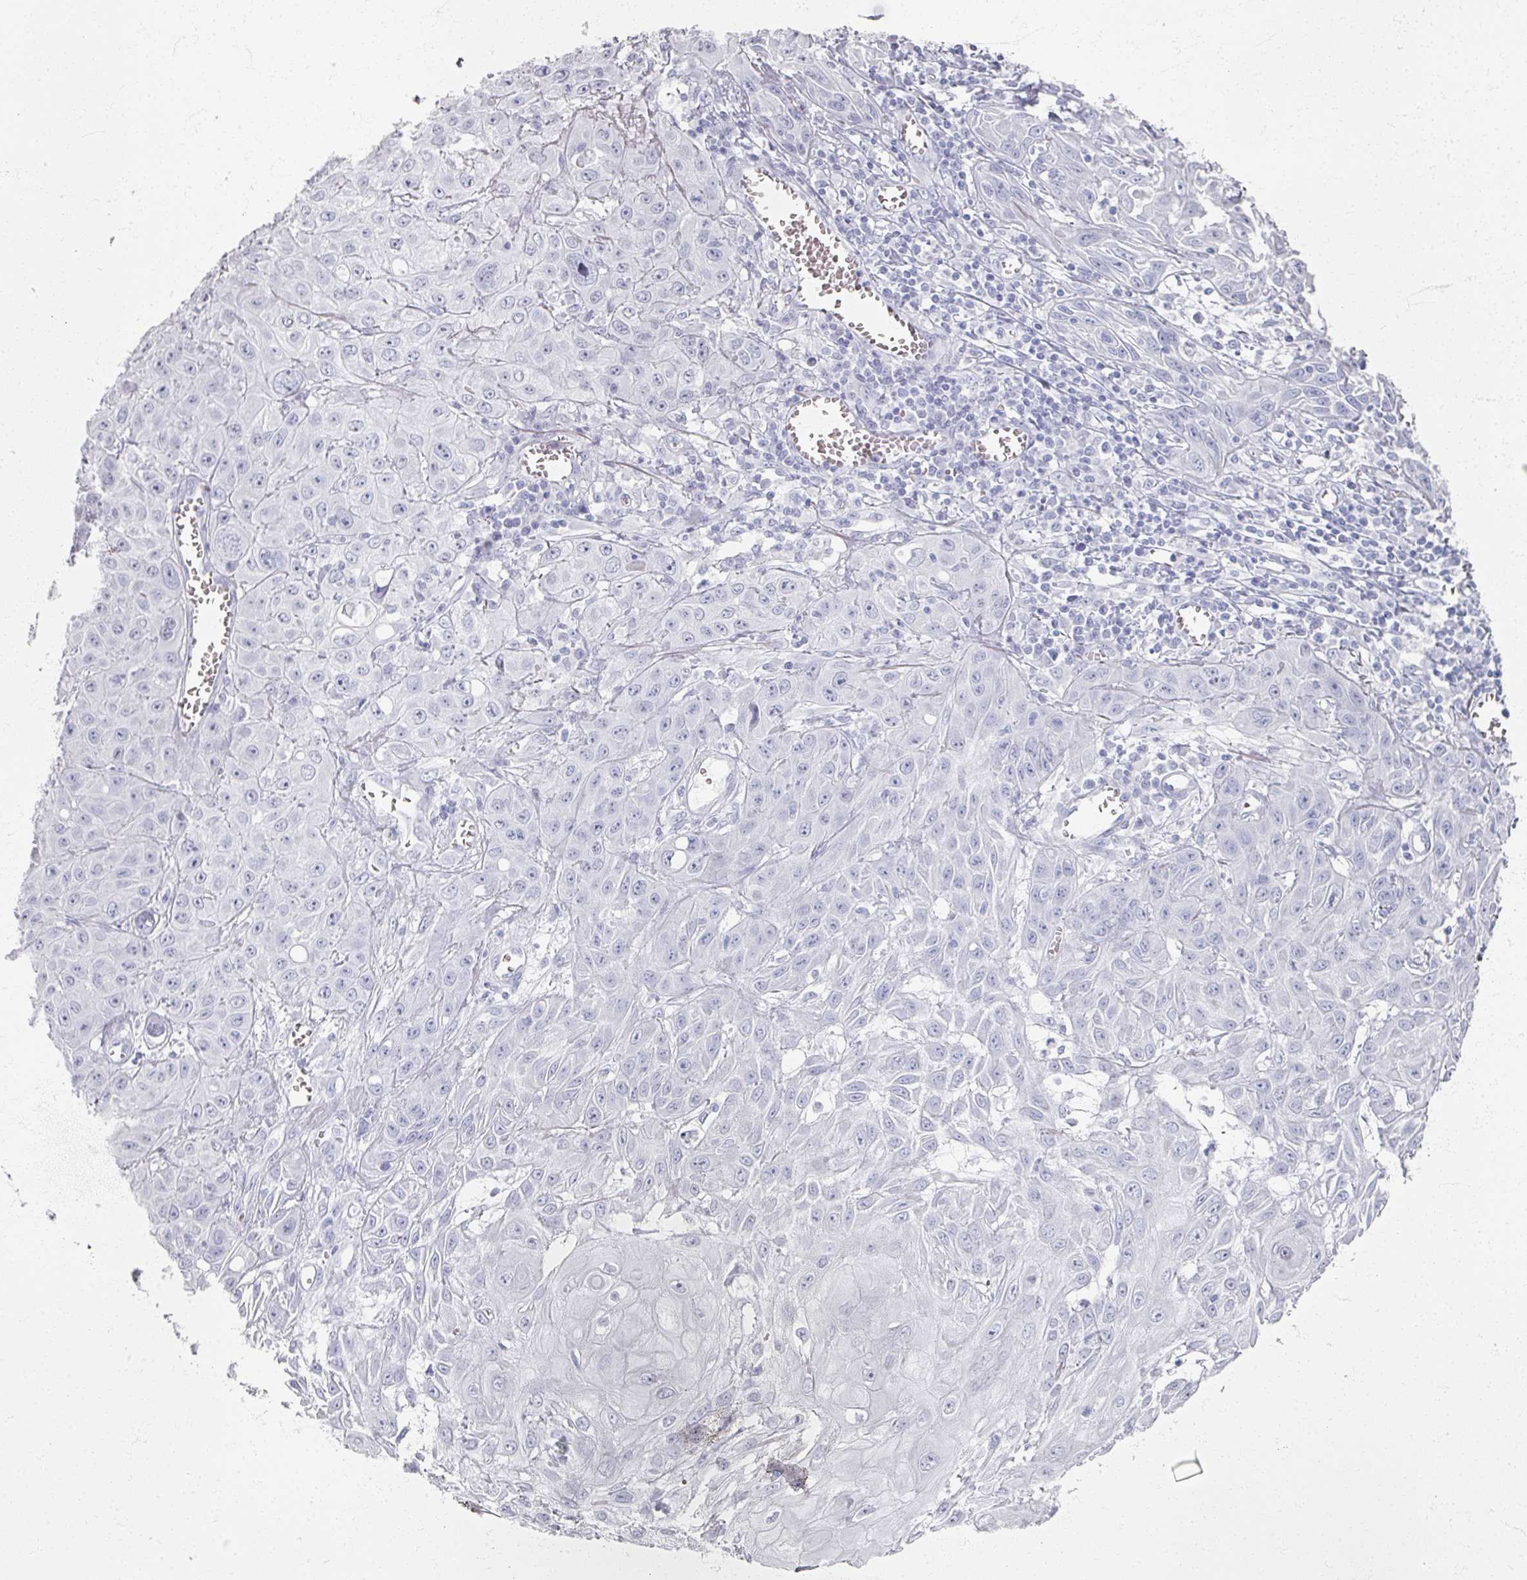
{"staining": {"intensity": "negative", "quantity": "none", "location": "none"}, "tissue": "skin cancer", "cell_type": "Tumor cells", "image_type": "cancer", "snomed": [{"axis": "morphology", "description": "Squamous cell carcinoma, NOS"}, {"axis": "topography", "description": "Skin"}, {"axis": "topography", "description": "Vulva"}], "caption": "Squamous cell carcinoma (skin) was stained to show a protein in brown. There is no significant staining in tumor cells.", "gene": "PSKH1", "patient": {"sex": "female", "age": 71}}